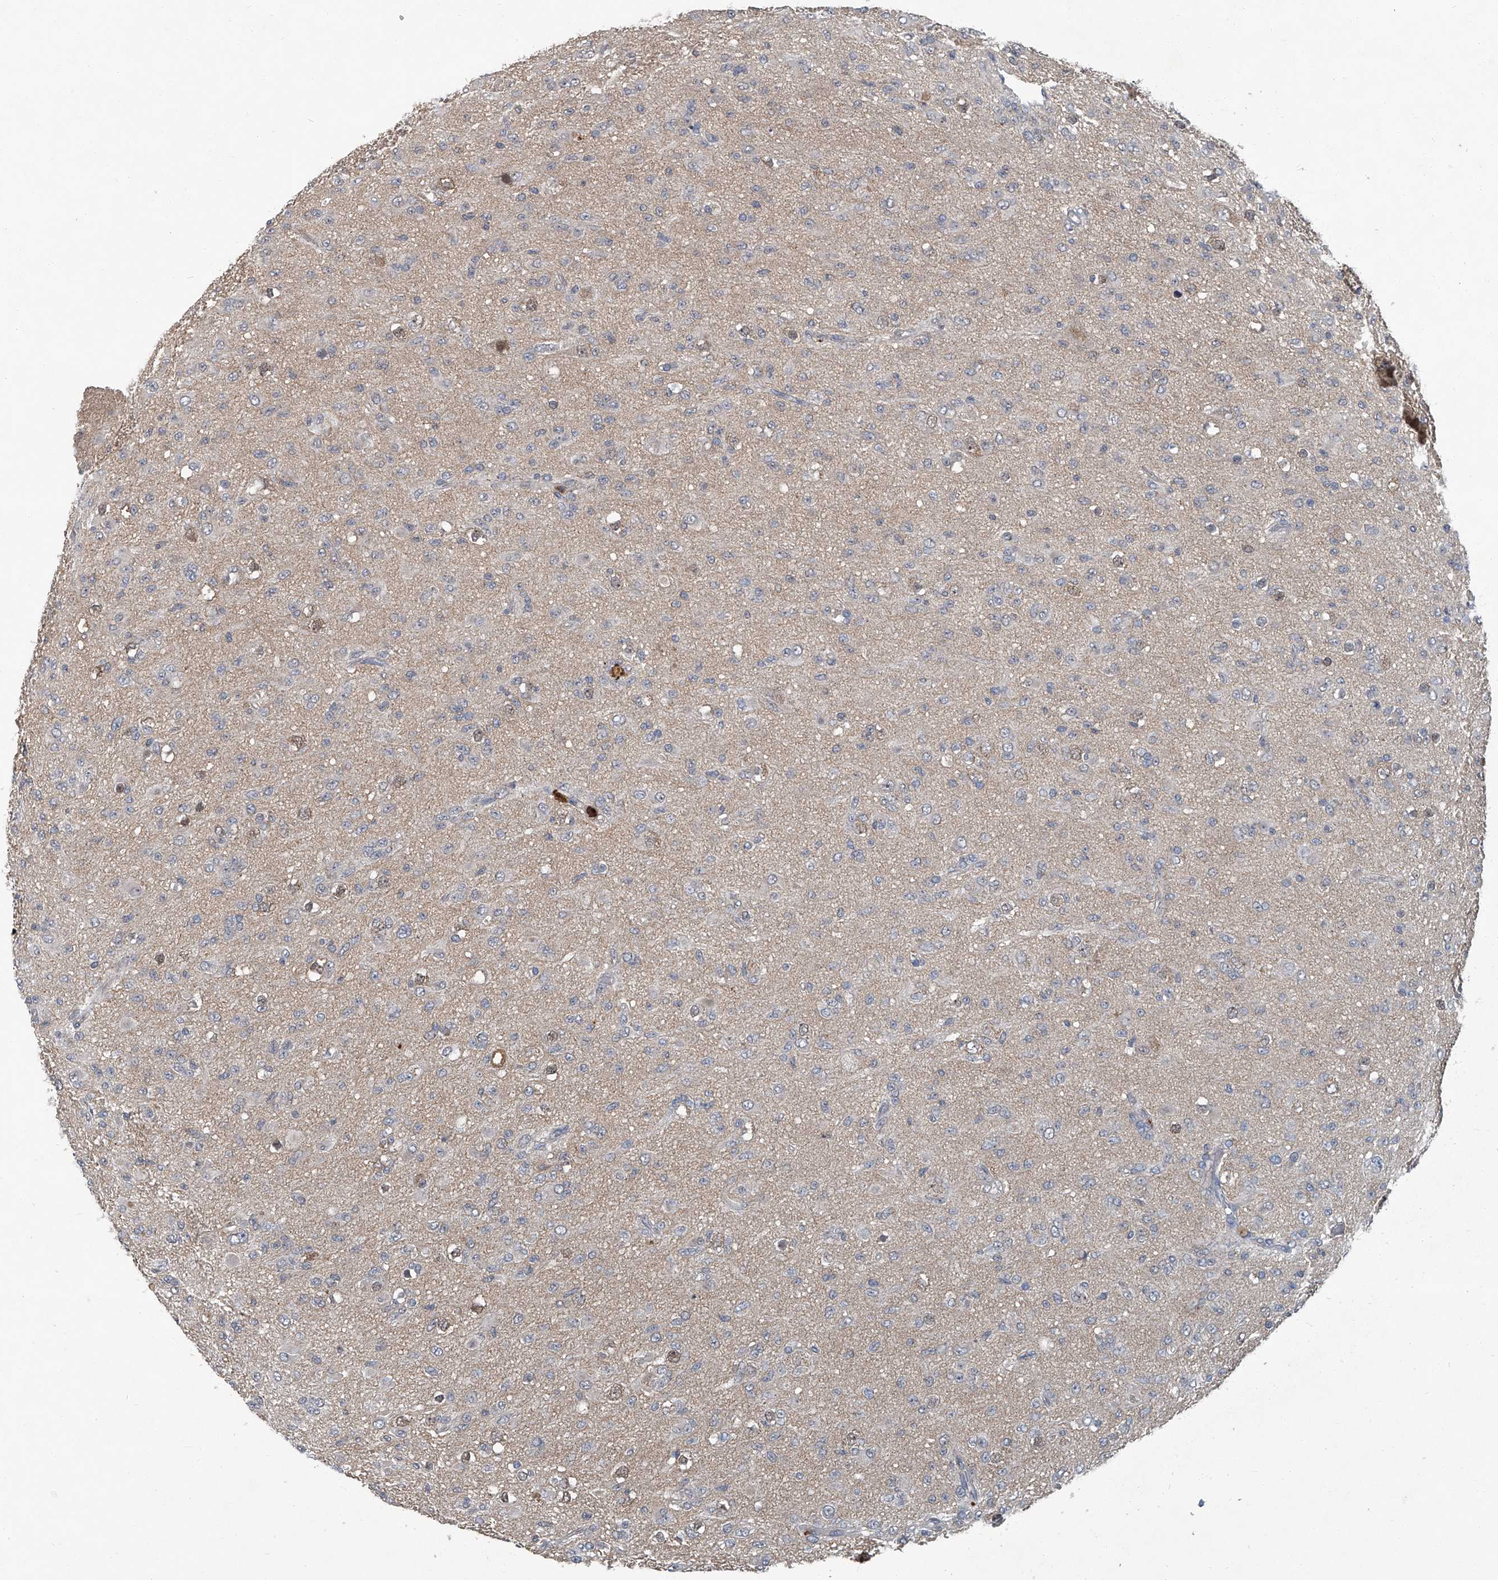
{"staining": {"intensity": "moderate", "quantity": "<25%", "location": "nuclear"}, "tissue": "glioma", "cell_type": "Tumor cells", "image_type": "cancer", "snomed": [{"axis": "morphology", "description": "Glioma, malignant, Low grade"}, {"axis": "topography", "description": "Brain"}], "caption": "Malignant glioma (low-grade) stained for a protein (brown) exhibits moderate nuclear positive staining in about <25% of tumor cells.", "gene": "AKNAD1", "patient": {"sex": "male", "age": 65}}